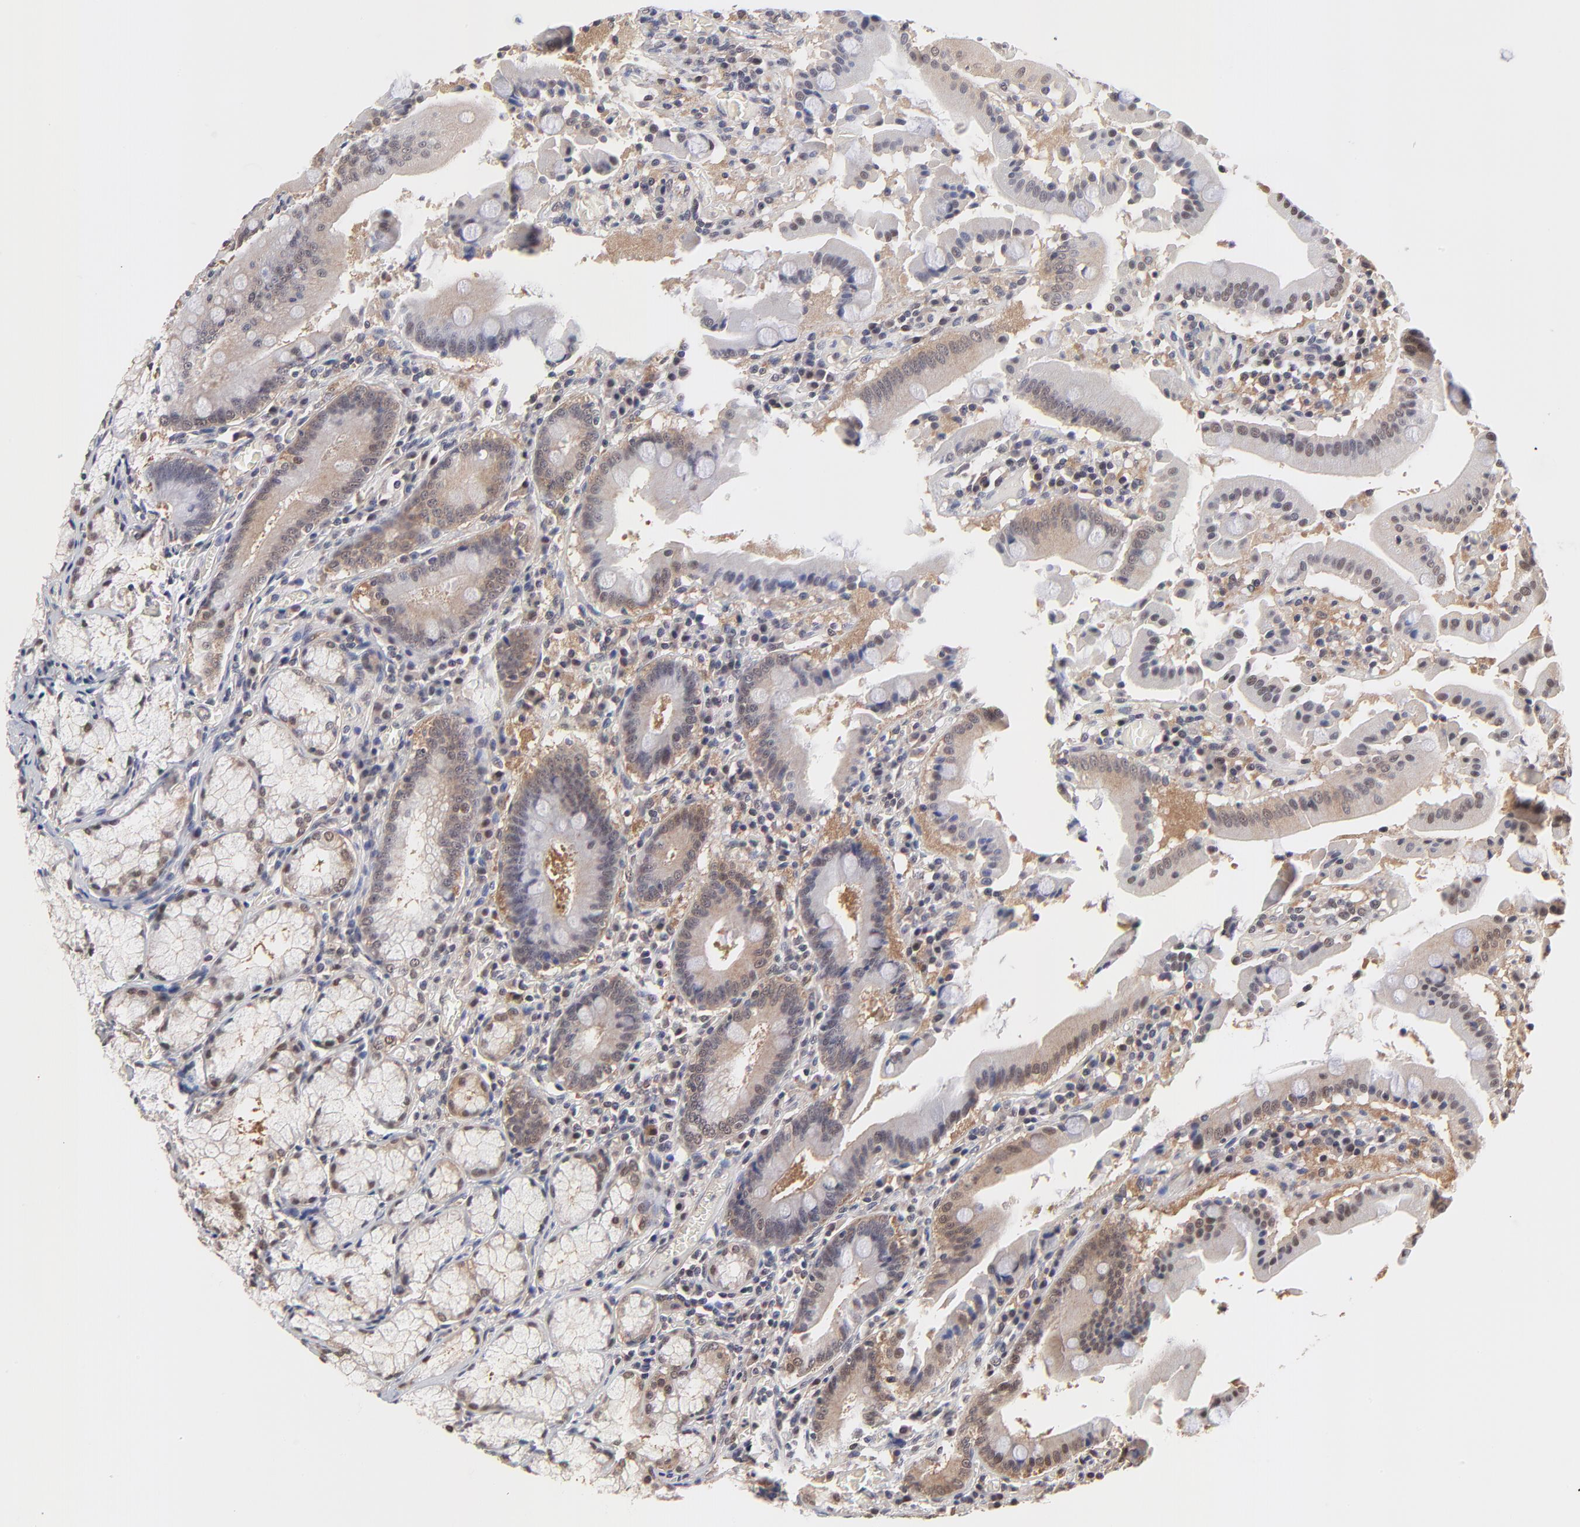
{"staining": {"intensity": "moderate", "quantity": "25%-75%", "location": "cytoplasmic/membranous,nuclear"}, "tissue": "stomach", "cell_type": "Glandular cells", "image_type": "normal", "snomed": [{"axis": "morphology", "description": "Normal tissue, NOS"}, {"axis": "topography", "description": "Stomach, lower"}], "caption": "Brown immunohistochemical staining in normal human stomach reveals moderate cytoplasmic/membranous,nuclear positivity in about 25%-75% of glandular cells.", "gene": "PSMC4", "patient": {"sex": "male", "age": 56}}